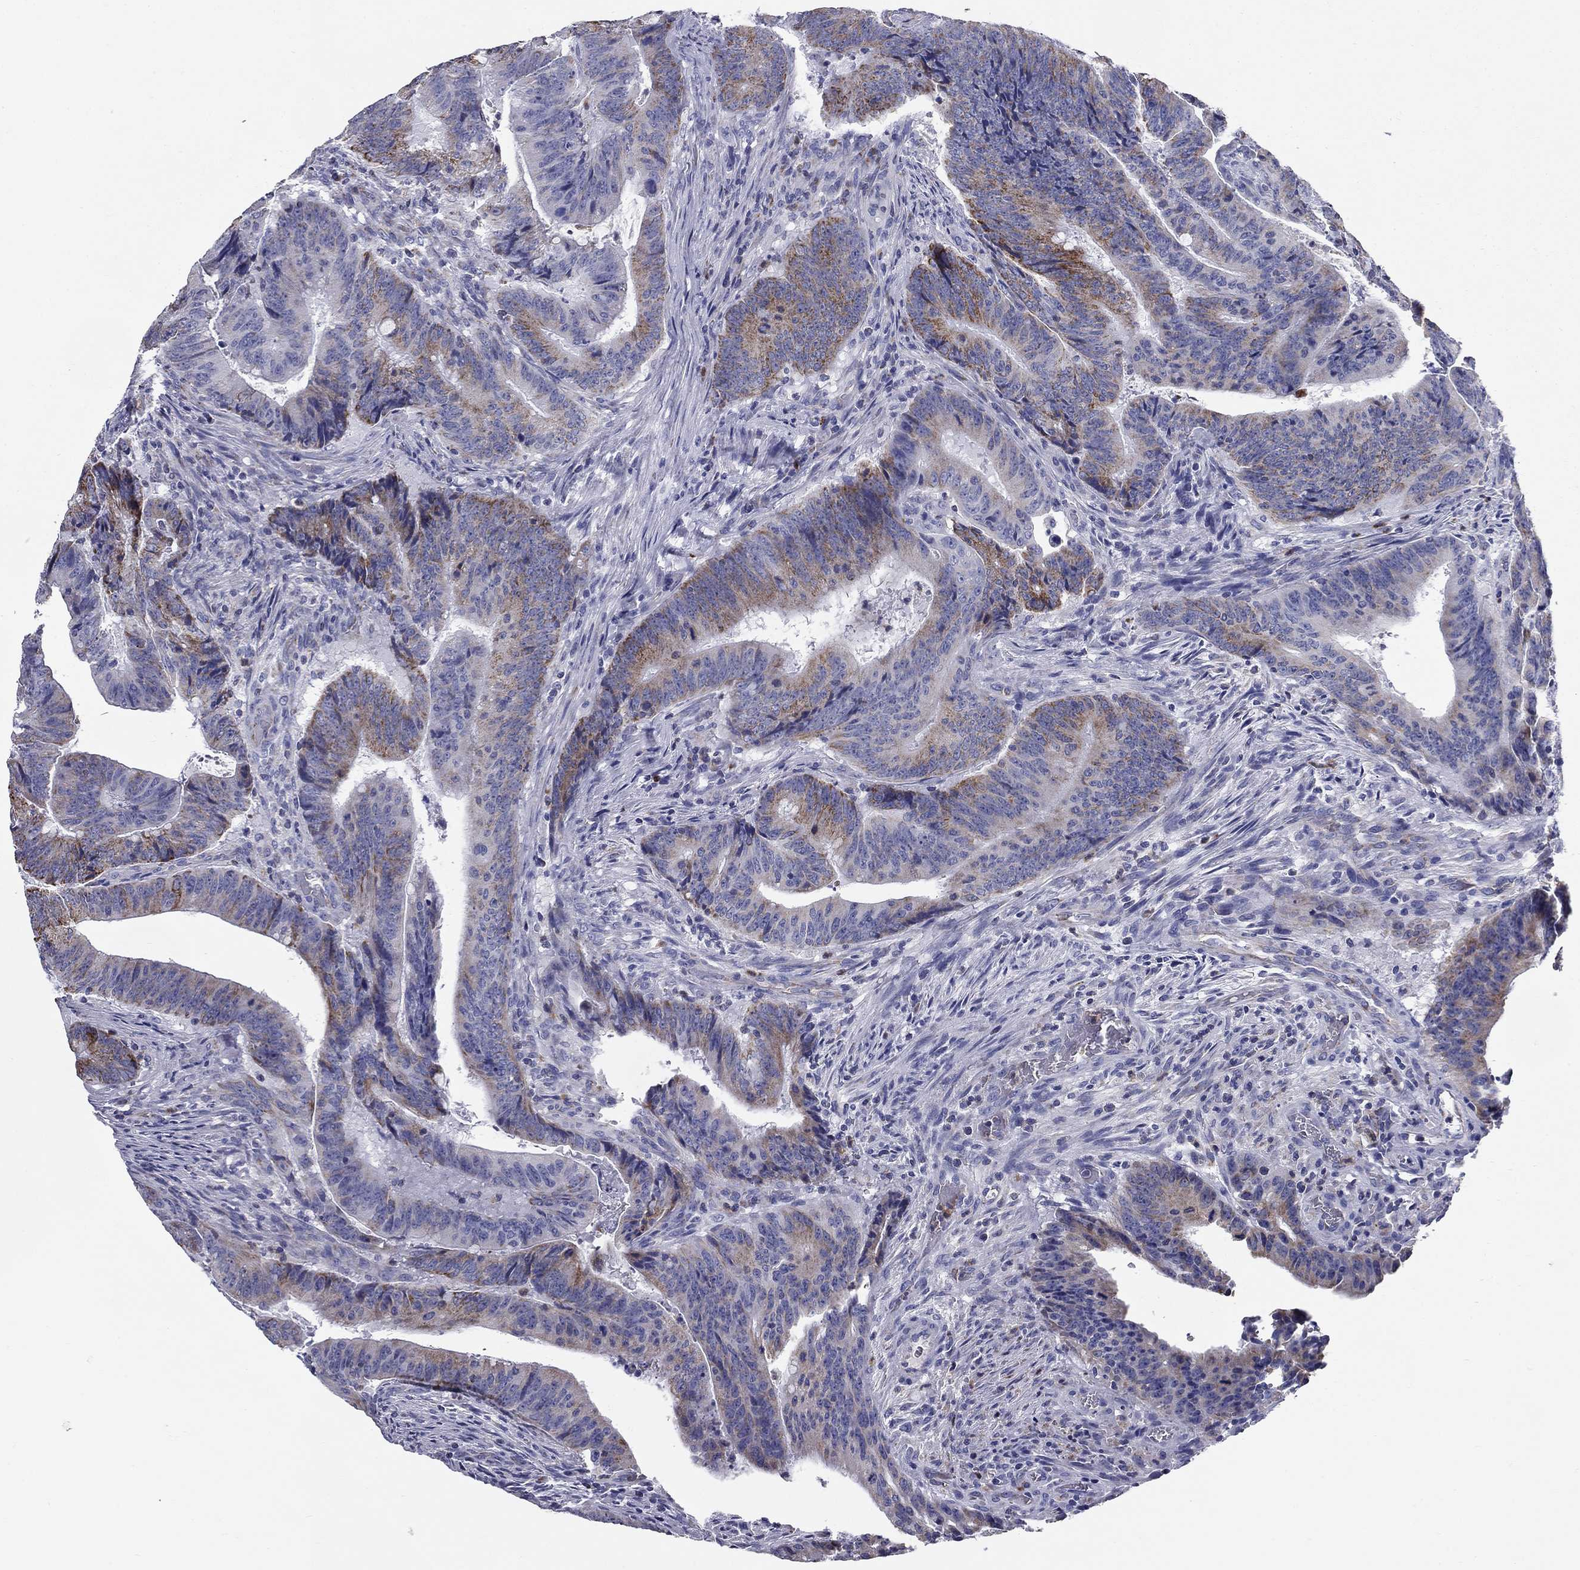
{"staining": {"intensity": "moderate", "quantity": "<25%", "location": "cytoplasmic/membranous"}, "tissue": "colorectal cancer", "cell_type": "Tumor cells", "image_type": "cancer", "snomed": [{"axis": "morphology", "description": "Adenocarcinoma, NOS"}, {"axis": "topography", "description": "Colon"}], "caption": "Moderate cytoplasmic/membranous expression for a protein is identified in approximately <25% of tumor cells of colorectal cancer using IHC.", "gene": "NDUFA4L2", "patient": {"sex": "female", "age": 87}}